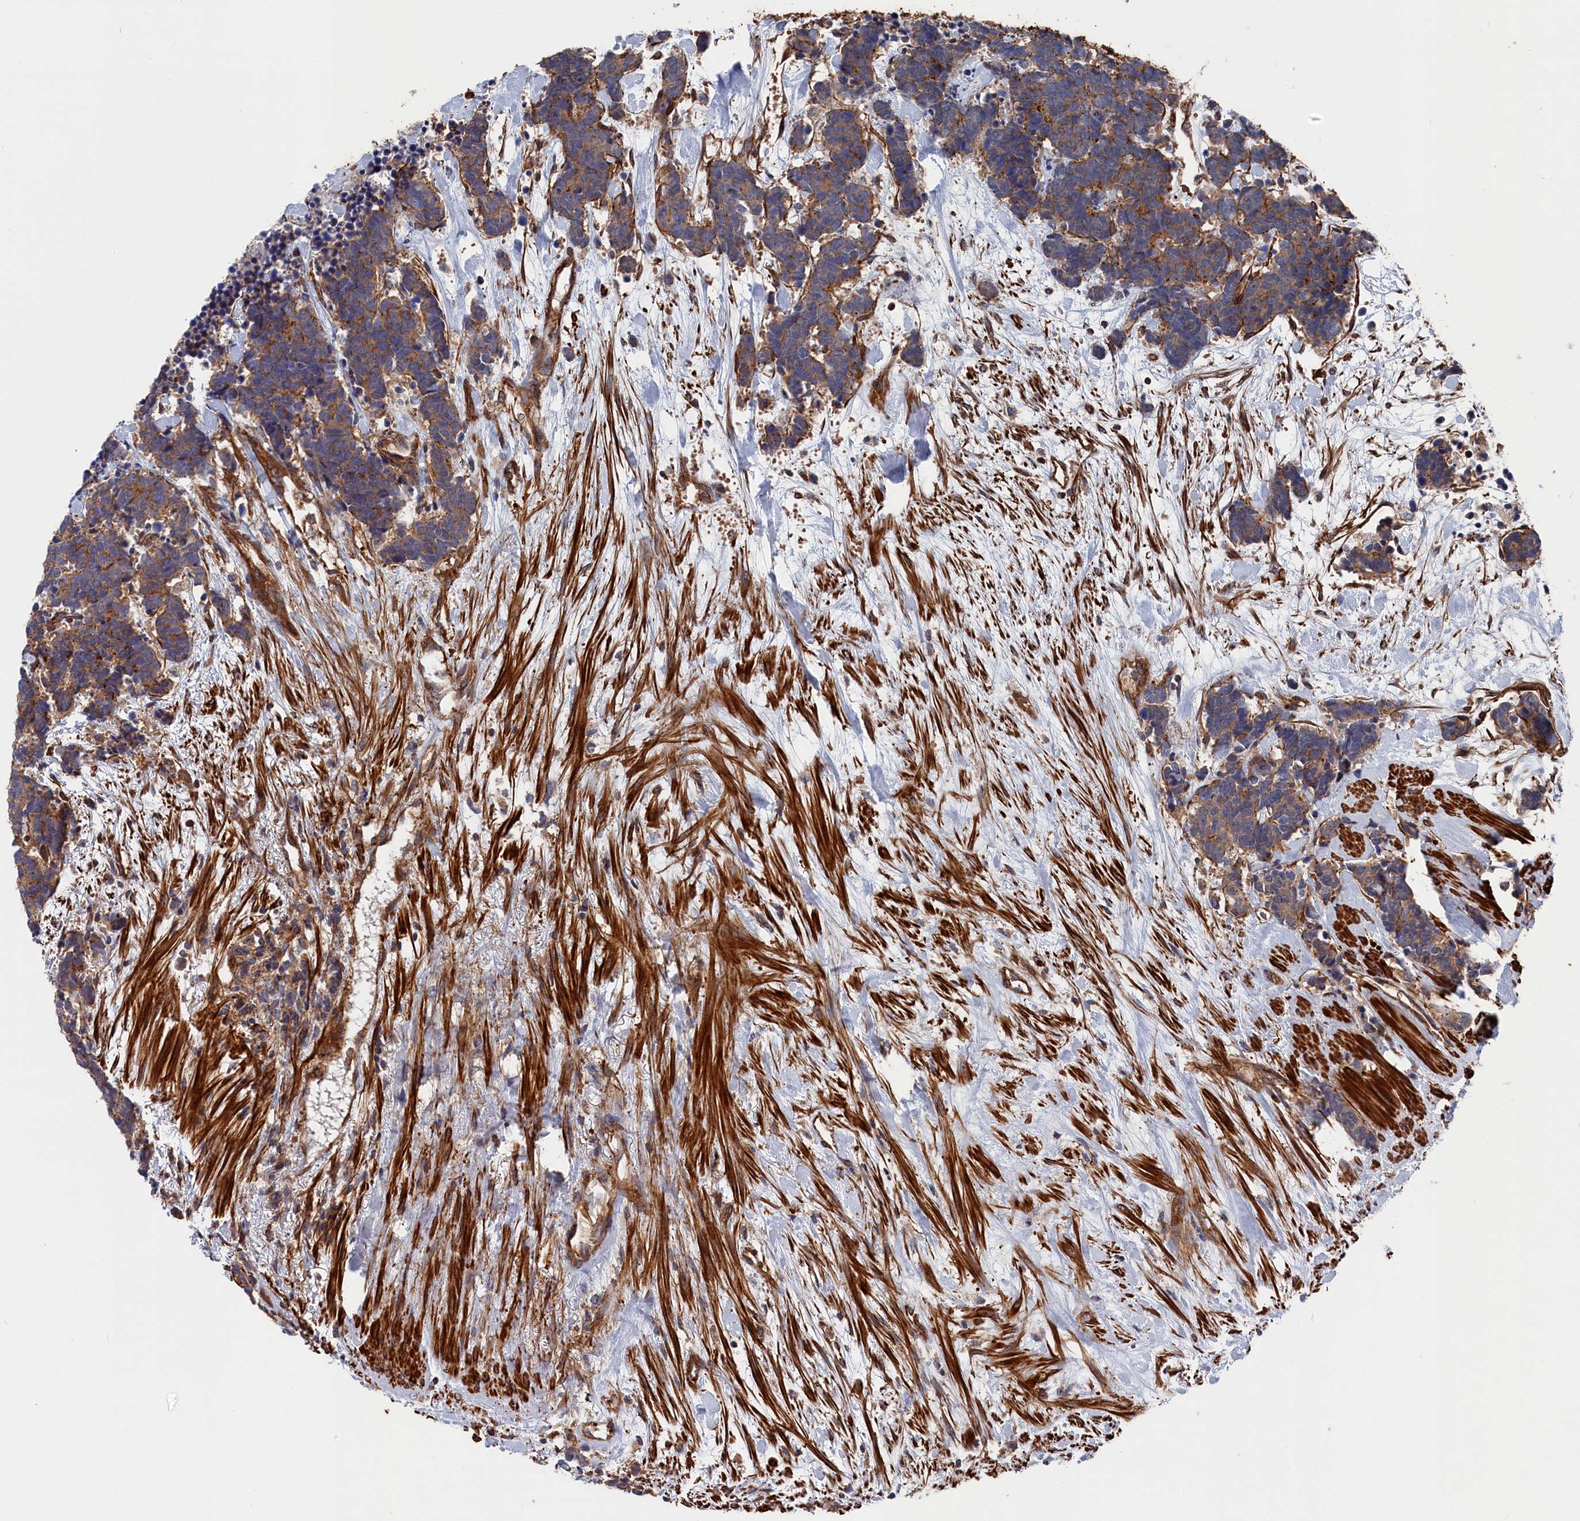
{"staining": {"intensity": "moderate", "quantity": ">75%", "location": "cytoplasmic/membranous"}, "tissue": "carcinoid", "cell_type": "Tumor cells", "image_type": "cancer", "snomed": [{"axis": "morphology", "description": "Carcinoma, NOS"}, {"axis": "morphology", "description": "Carcinoid, malignant, NOS"}, {"axis": "topography", "description": "Prostate"}], "caption": "Human carcinoid stained with a protein marker displays moderate staining in tumor cells.", "gene": "LDHD", "patient": {"sex": "male", "age": 57}}